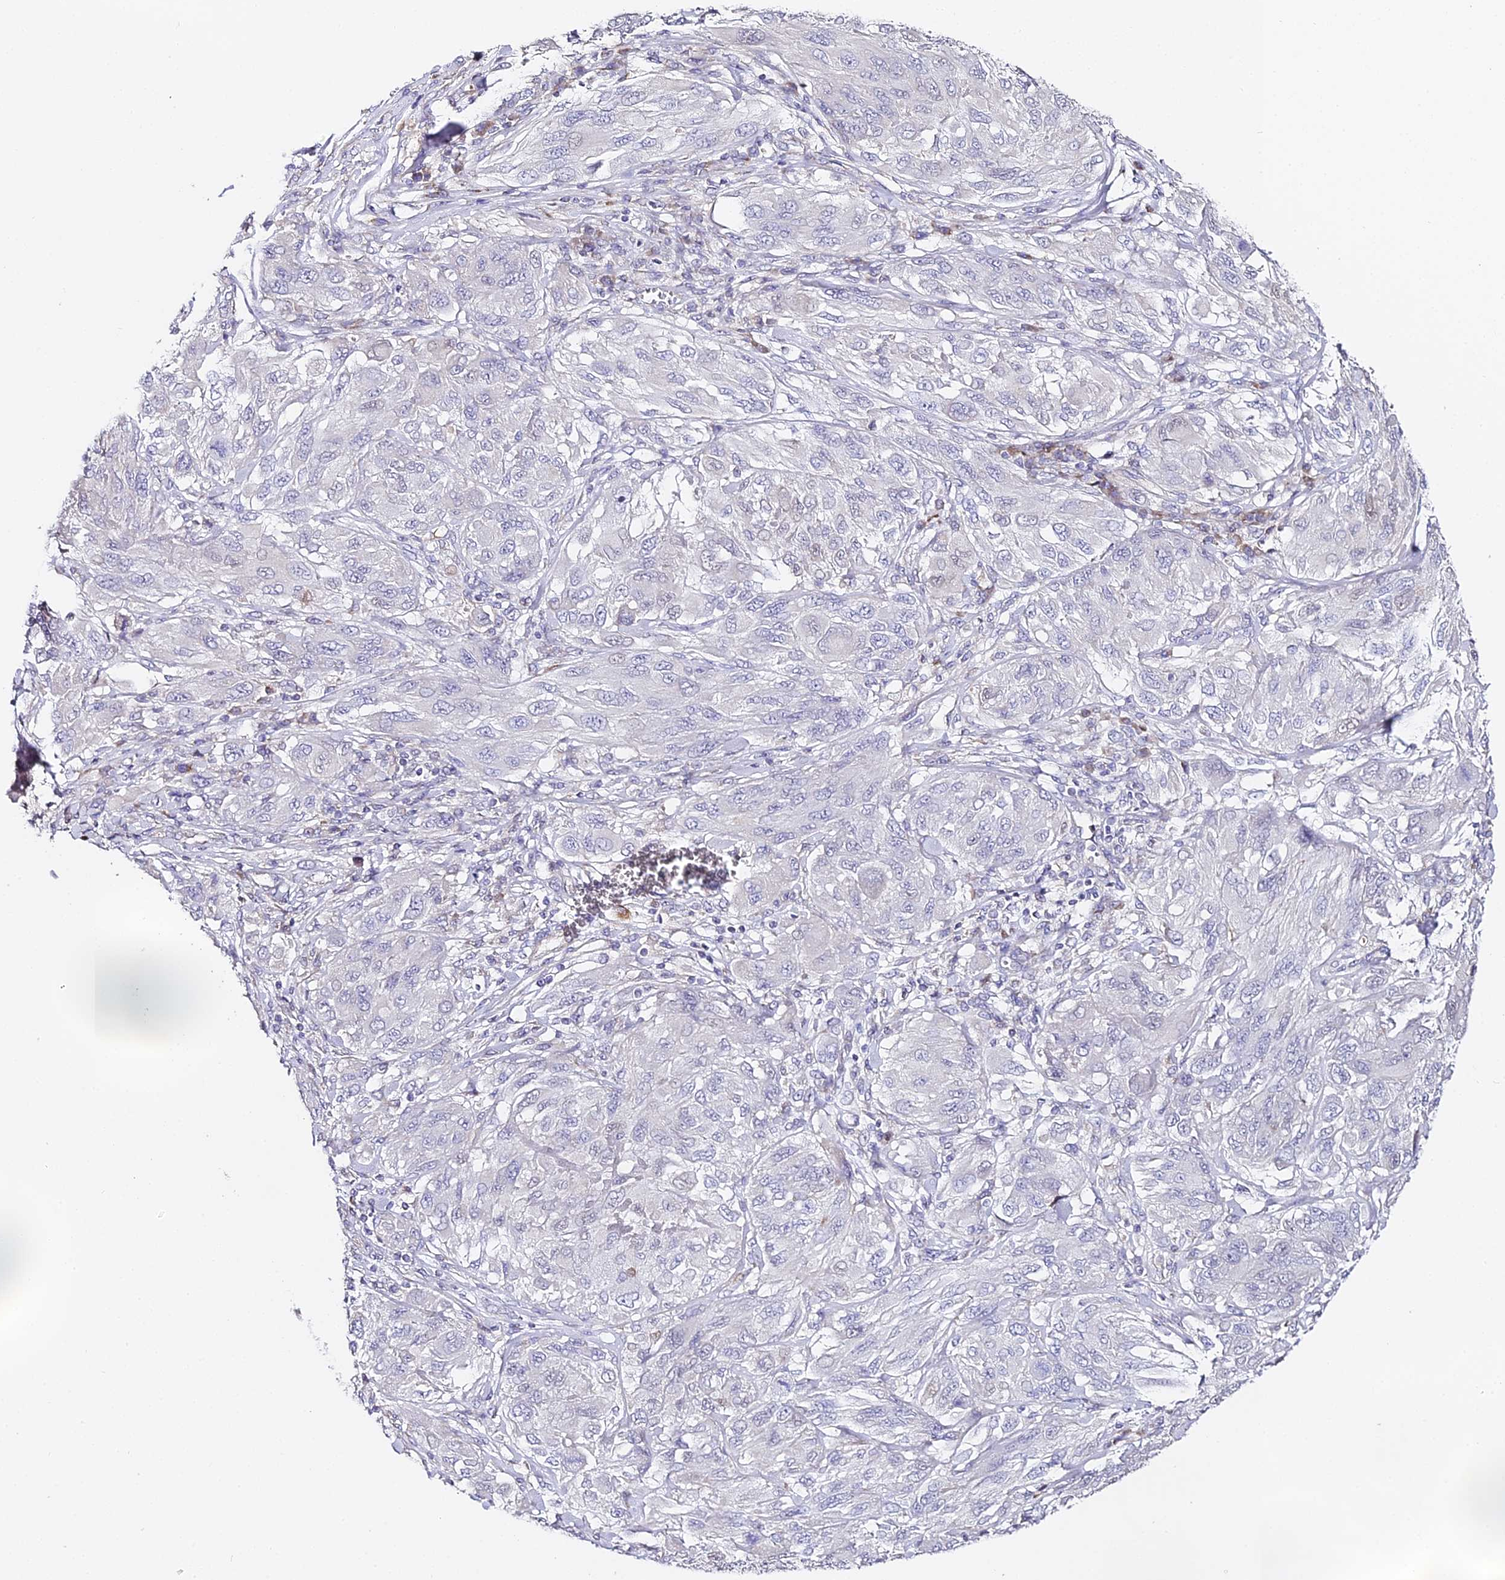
{"staining": {"intensity": "negative", "quantity": "none", "location": "none"}, "tissue": "melanoma", "cell_type": "Tumor cells", "image_type": "cancer", "snomed": [{"axis": "morphology", "description": "Malignant melanoma, NOS"}, {"axis": "topography", "description": "Skin"}], "caption": "The image exhibits no significant positivity in tumor cells of melanoma.", "gene": "SERP1", "patient": {"sex": "female", "age": 91}}